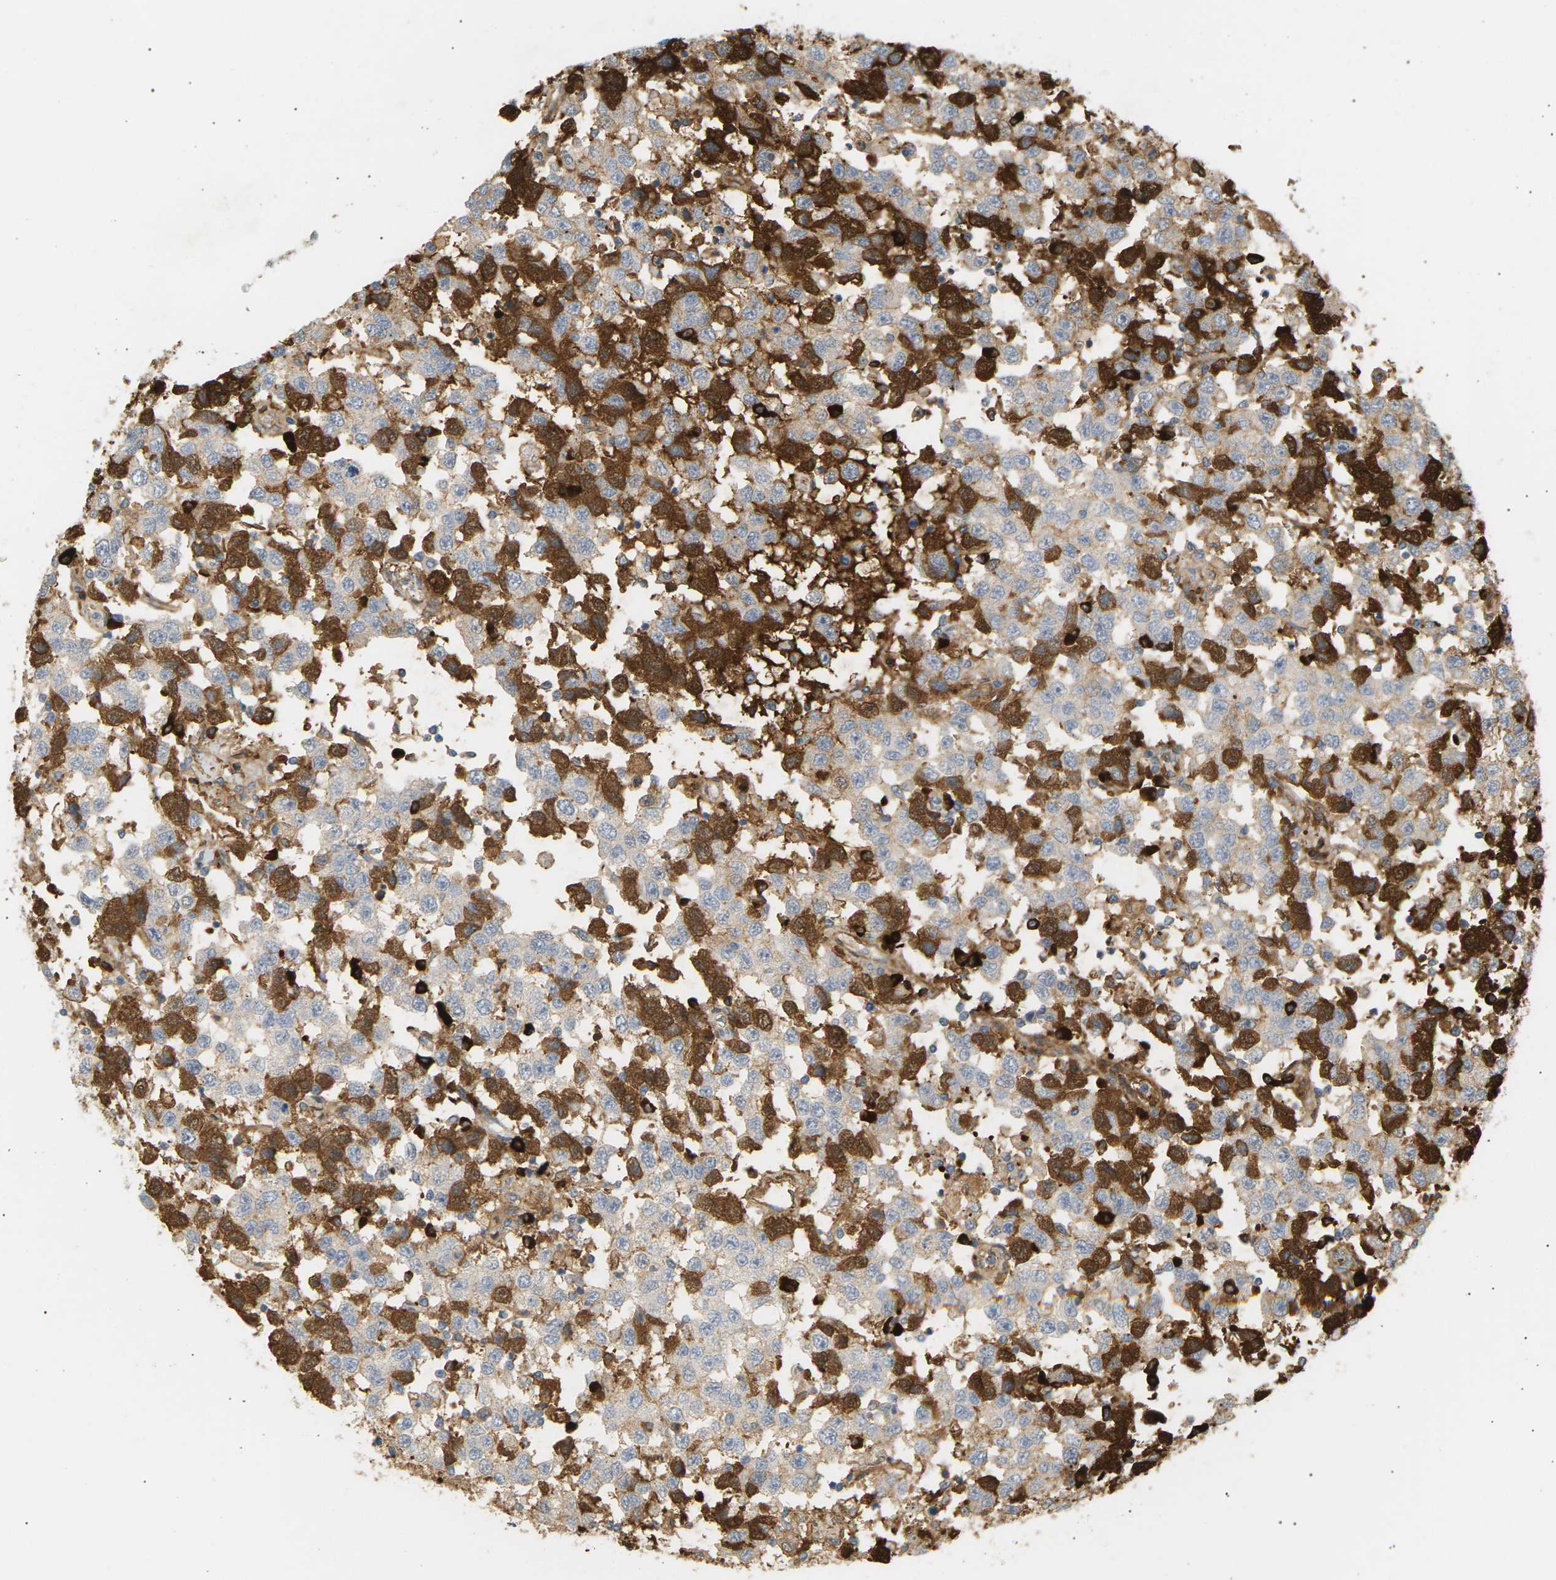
{"staining": {"intensity": "moderate", "quantity": "25%-75%", "location": "cytoplasmic/membranous,nuclear"}, "tissue": "testis cancer", "cell_type": "Tumor cells", "image_type": "cancer", "snomed": [{"axis": "morphology", "description": "Seminoma, NOS"}, {"axis": "topography", "description": "Testis"}], "caption": "About 25%-75% of tumor cells in testis cancer (seminoma) exhibit moderate cytoplasmic/membranous and nuclear protein staining as visualized by brown immunohistochemical staining.", "gene": "IGLC3", "patient": {"sex": "male", "age": 41}}